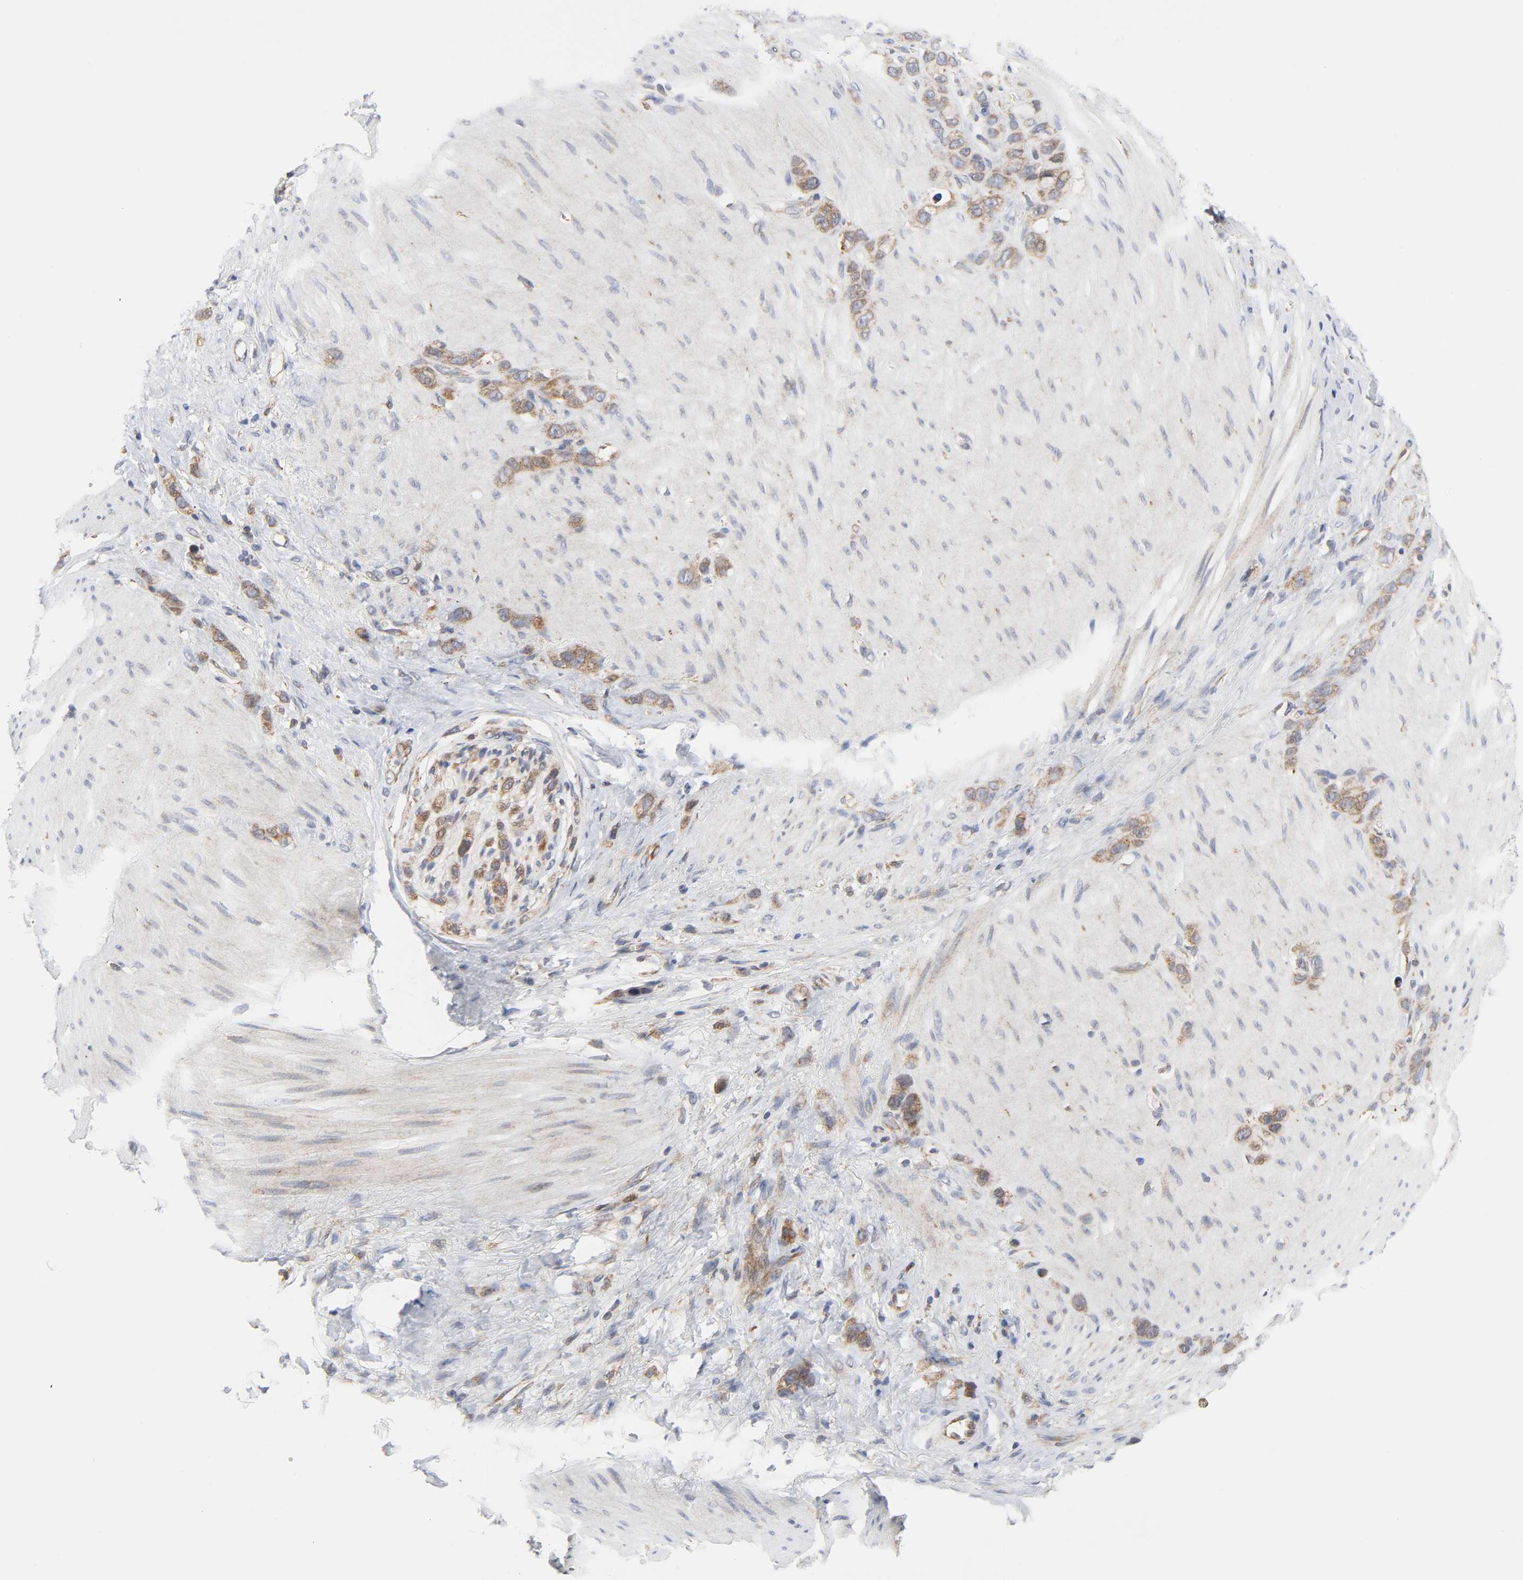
{"staining": {"intensity": "moderate", "quantity": ">75%", "location": "cytoplasmic/membranous"}, "tissue": "stomach cancer", "cell_type": "Tumor cells", "image_type": "cancer", "snomed": [{"axis": "morphology", "description": "Normal tissue, NOS"}, {"axis": "morphology", "description": "Adenocarcinoma, NOS"}, {"axis": "morphology", "description": "Adenocarcinoma, High grade"}, {"axis": "topography", "description": "Stomach, upper"}, {"axis": "topography", "description": "Stomach"}], "caption": "Stomach cancer was stained to show a protein in brown. There is medium levels of moderate cytoplasmic/membranous positivity in approximately >75% of tumor cells.", "gene": "BAX", "patient": {"sex": "female", "age": 65}}